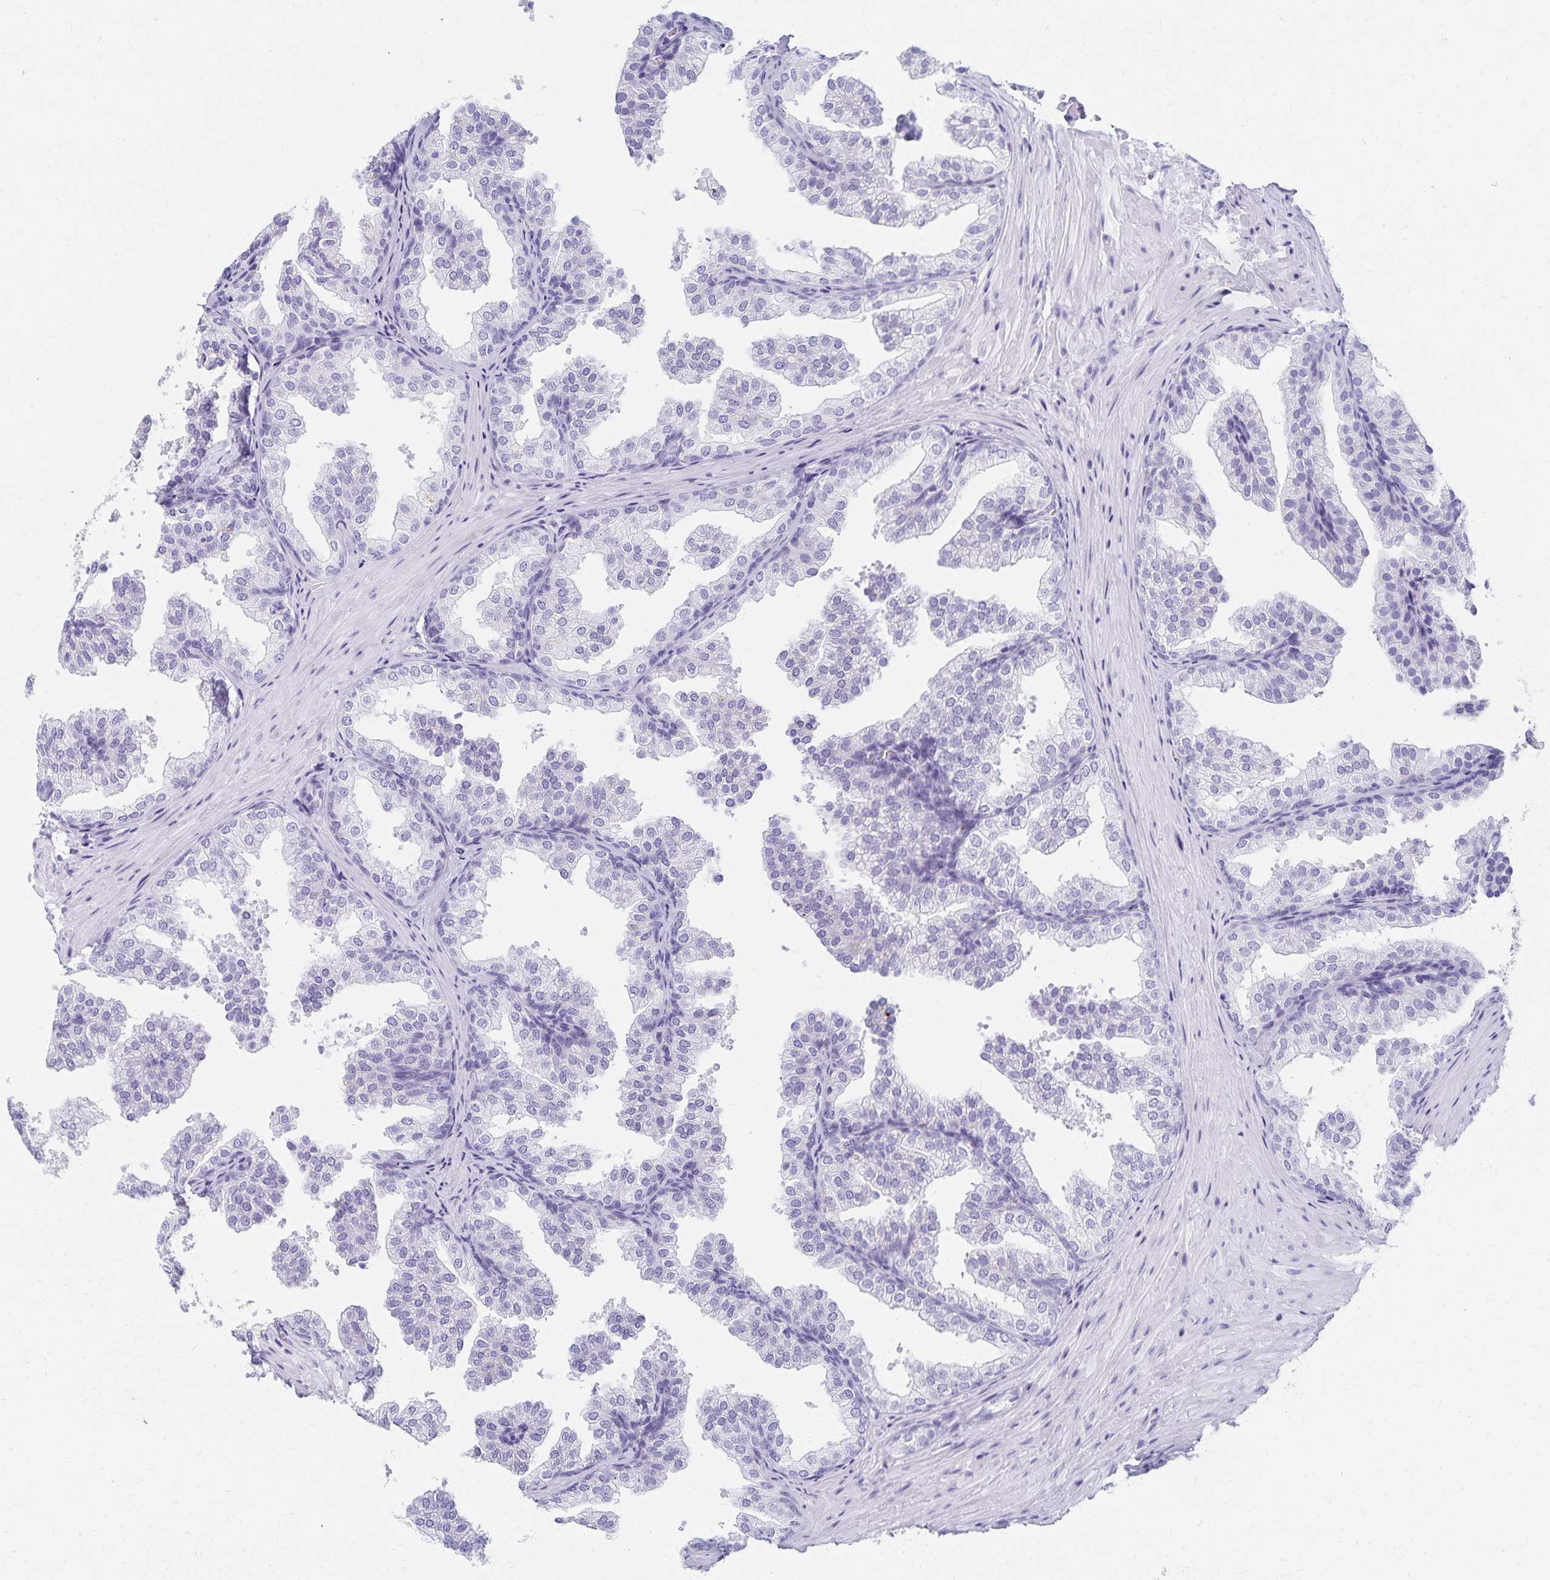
{"staining": {"intensity": "negative", "quantity": "none", "location": "none"}, "tissue": "prostate", "cell_type": "Glandular cells", "image_type": "normal", "snomed": [{"axis": "morphology", "description": "Normal tissue, NOS"}, {"axis": "topography", "description": "Prostate"}], "caption": "DAB immunohistochemical staining of unremarkable prostate shows no significant staining in glandular cells.", "gene": "C2orf50", "patient": {"sex": "male", "age": 37}}